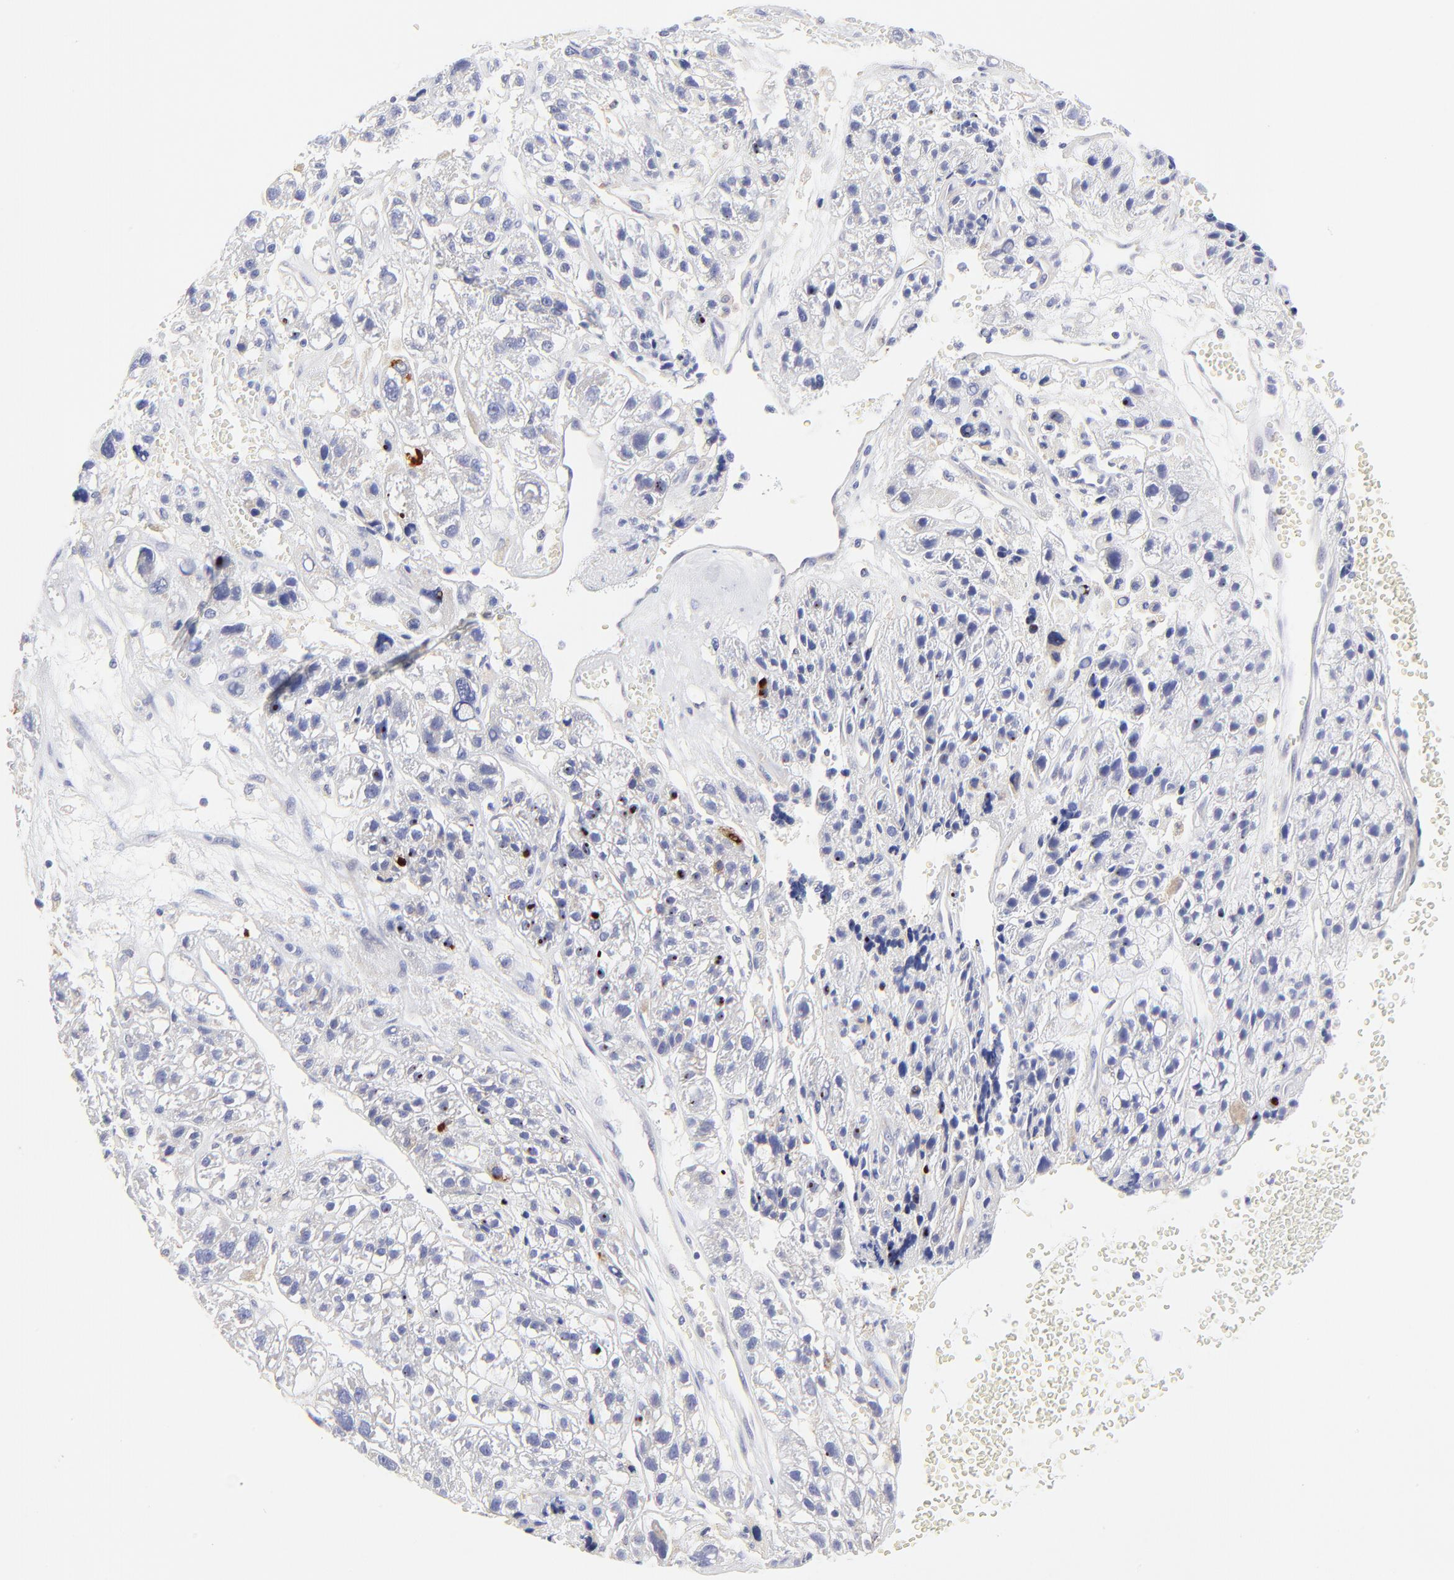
{"staining": {"intensity": "negative", "quantity": "none", "location": "none"}, "tissue": "liver cancer", "cell_type": "Tumor cells", "image_type": "cancer", "snomed": [{"axis": "morphology", "description": "Carcinoma, Hepatocellular, NOS"}, {"axis": "topography", "description": "Liver"}], "caption": "Tumor cells show no significant protein expression in hepatocellular carcinoma (liver).", "gene": "LHFPL1", "patient": {"sex": "female", "age": 85}}